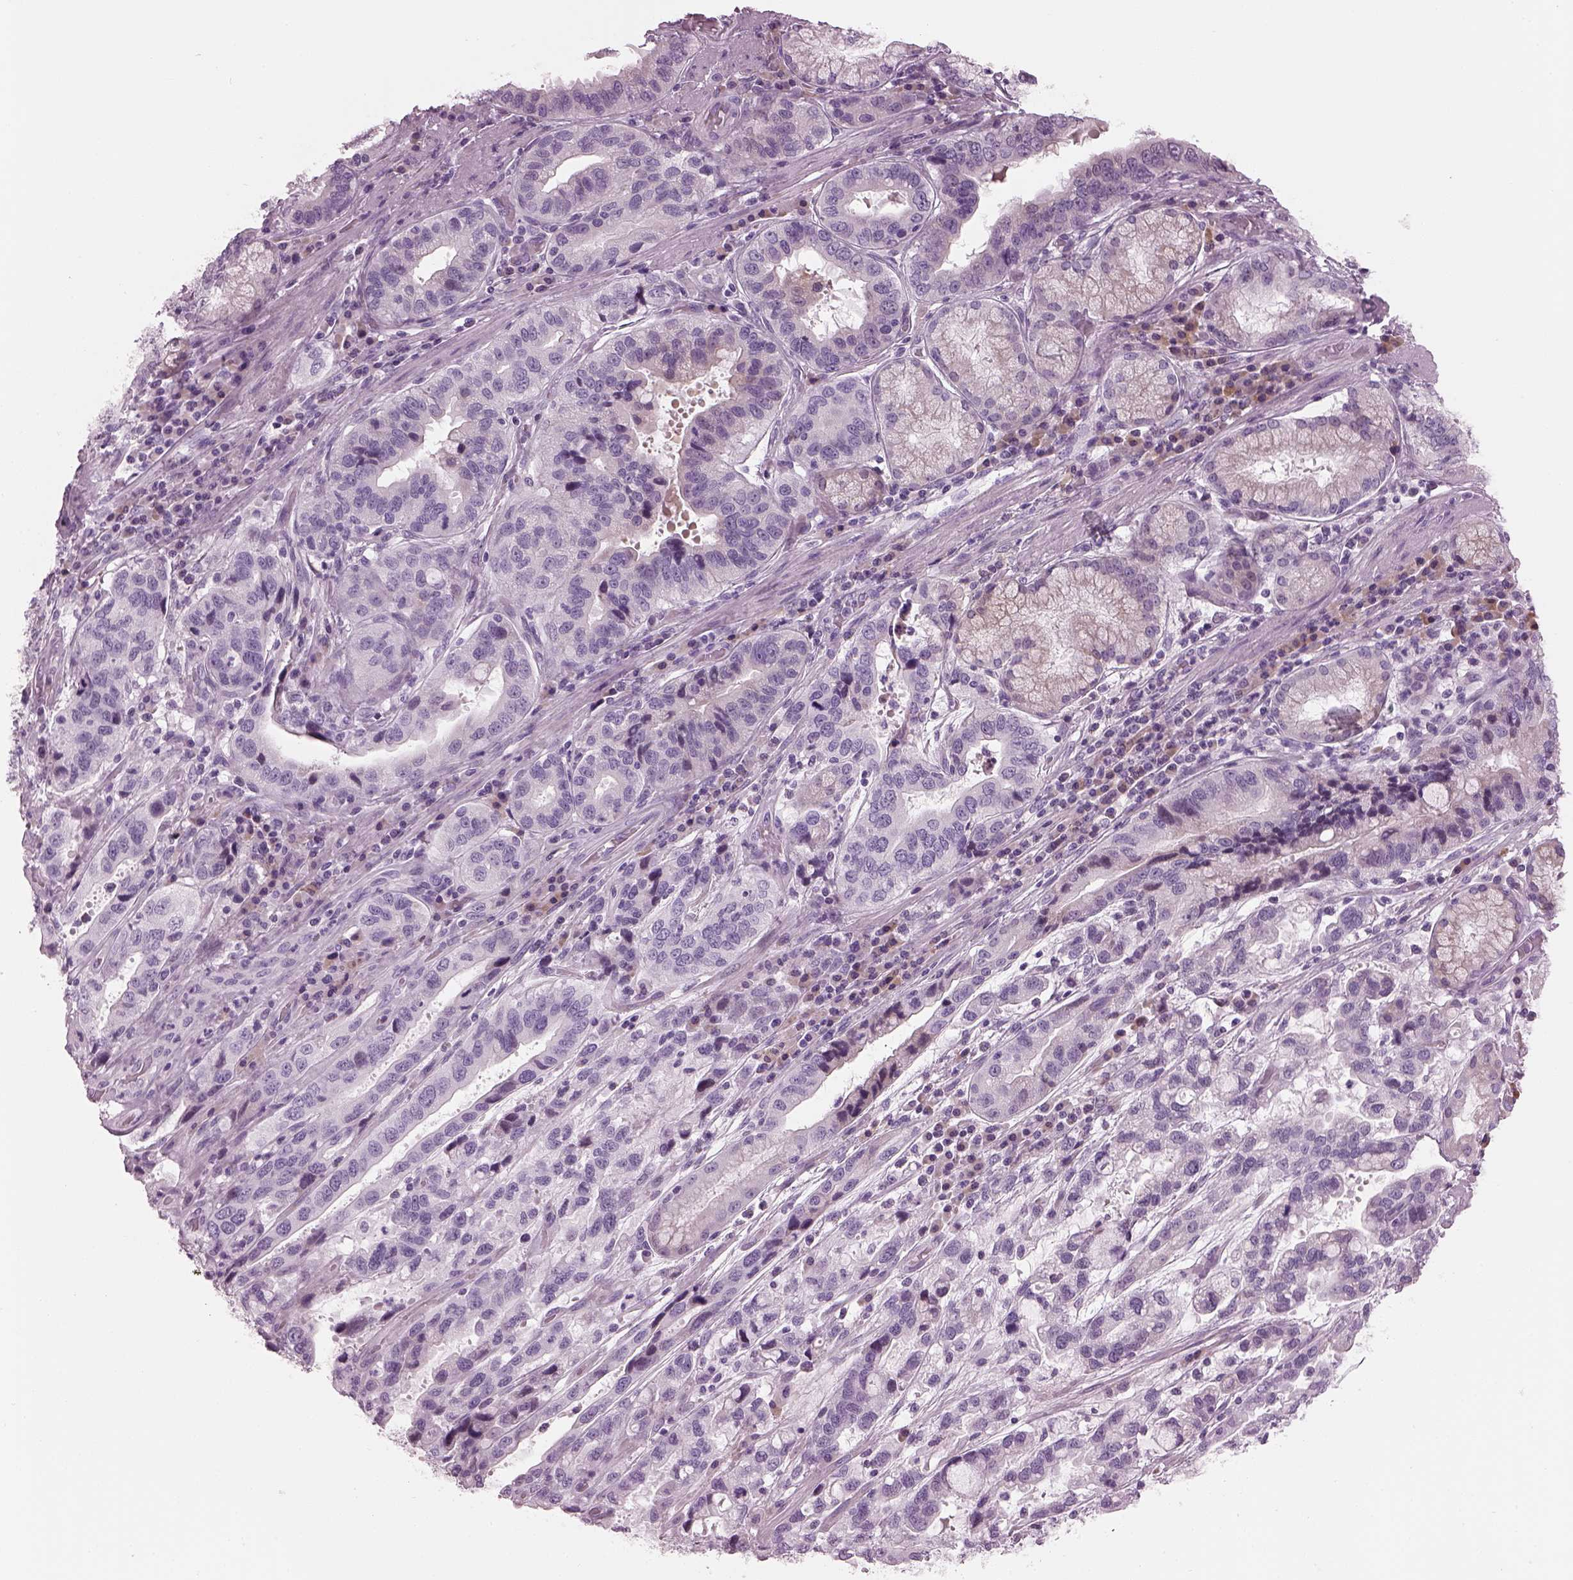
{"staining": {"intensity": "negative", "quantity": "none", "location": "none"}, "tissue": "stomach cancer", "cell_type": "Tumor cells", "image_type": "cancer", "snomed": [{"axis": "morphology", "description": "Adenocarcinoma, NOS"}, {"axis": "topography", "description": "Stomach, lower"}], "caption": "Immunohistochemical staining of human stomach adenocarcinoma exhibits no significant expression in tumor cells.", "gene": "HYDIN", "patient": {"sex": "female", "age": 76}}